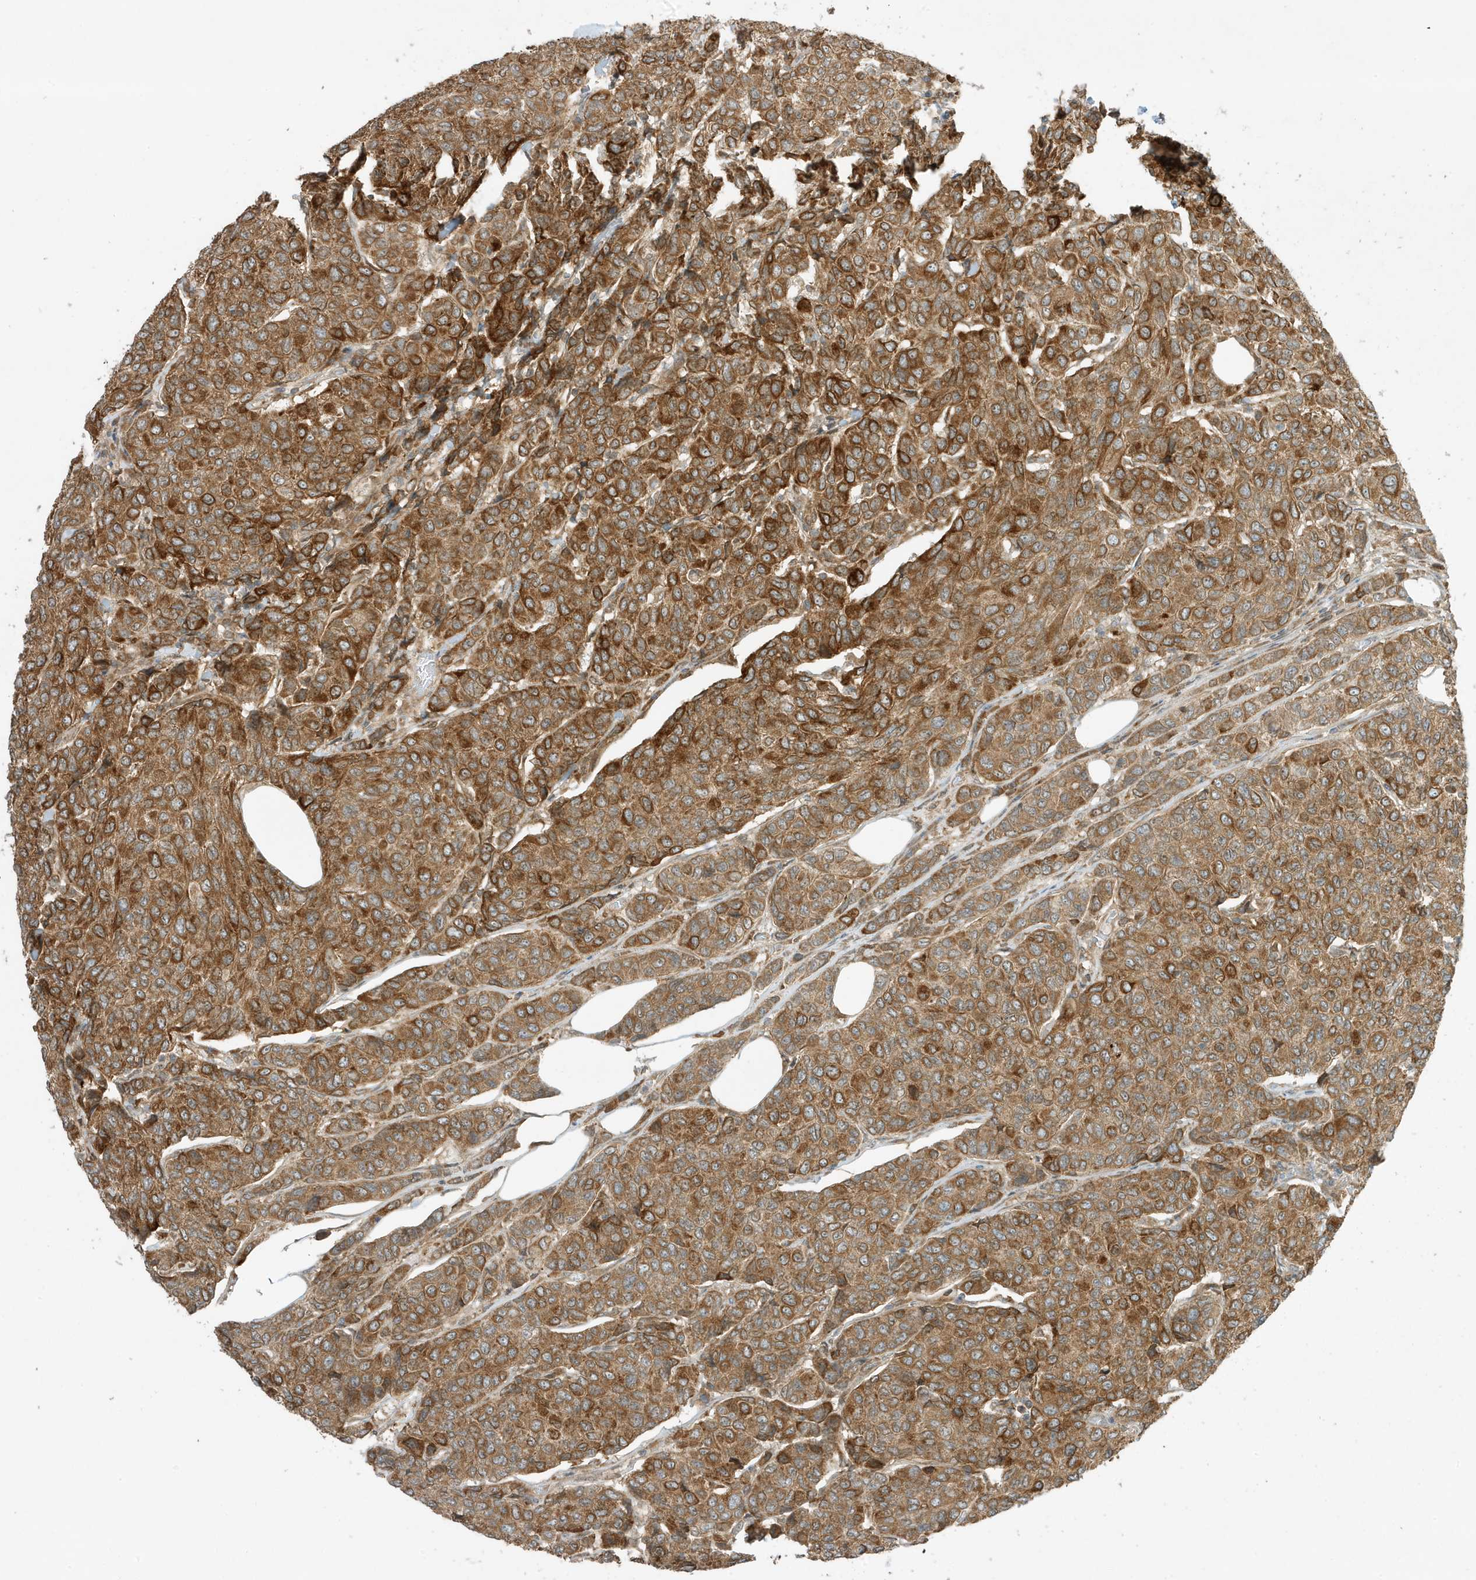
{"staining": {"intensity": "moderate", "quantity": ">75%", "location": "cytoplasmic/membranous"}, "tissue": "breast cancer", "cell_type": "Tumor cells", "image_type": "cancer", "snomed": [{"axis": "morphology", "description": "Duct carcinoma"}, {"axis": "topography", "description": "Breast"}], "caption": "About >75% of tumor cells in human invasive ductal carcinoma (breast) reveal moderate cytoplasmic/membranous protein positivity as visualized by brown immunohistochemical staining.", "gene": "SCARF2", "patient": {"sex": "female", "age": 55}}